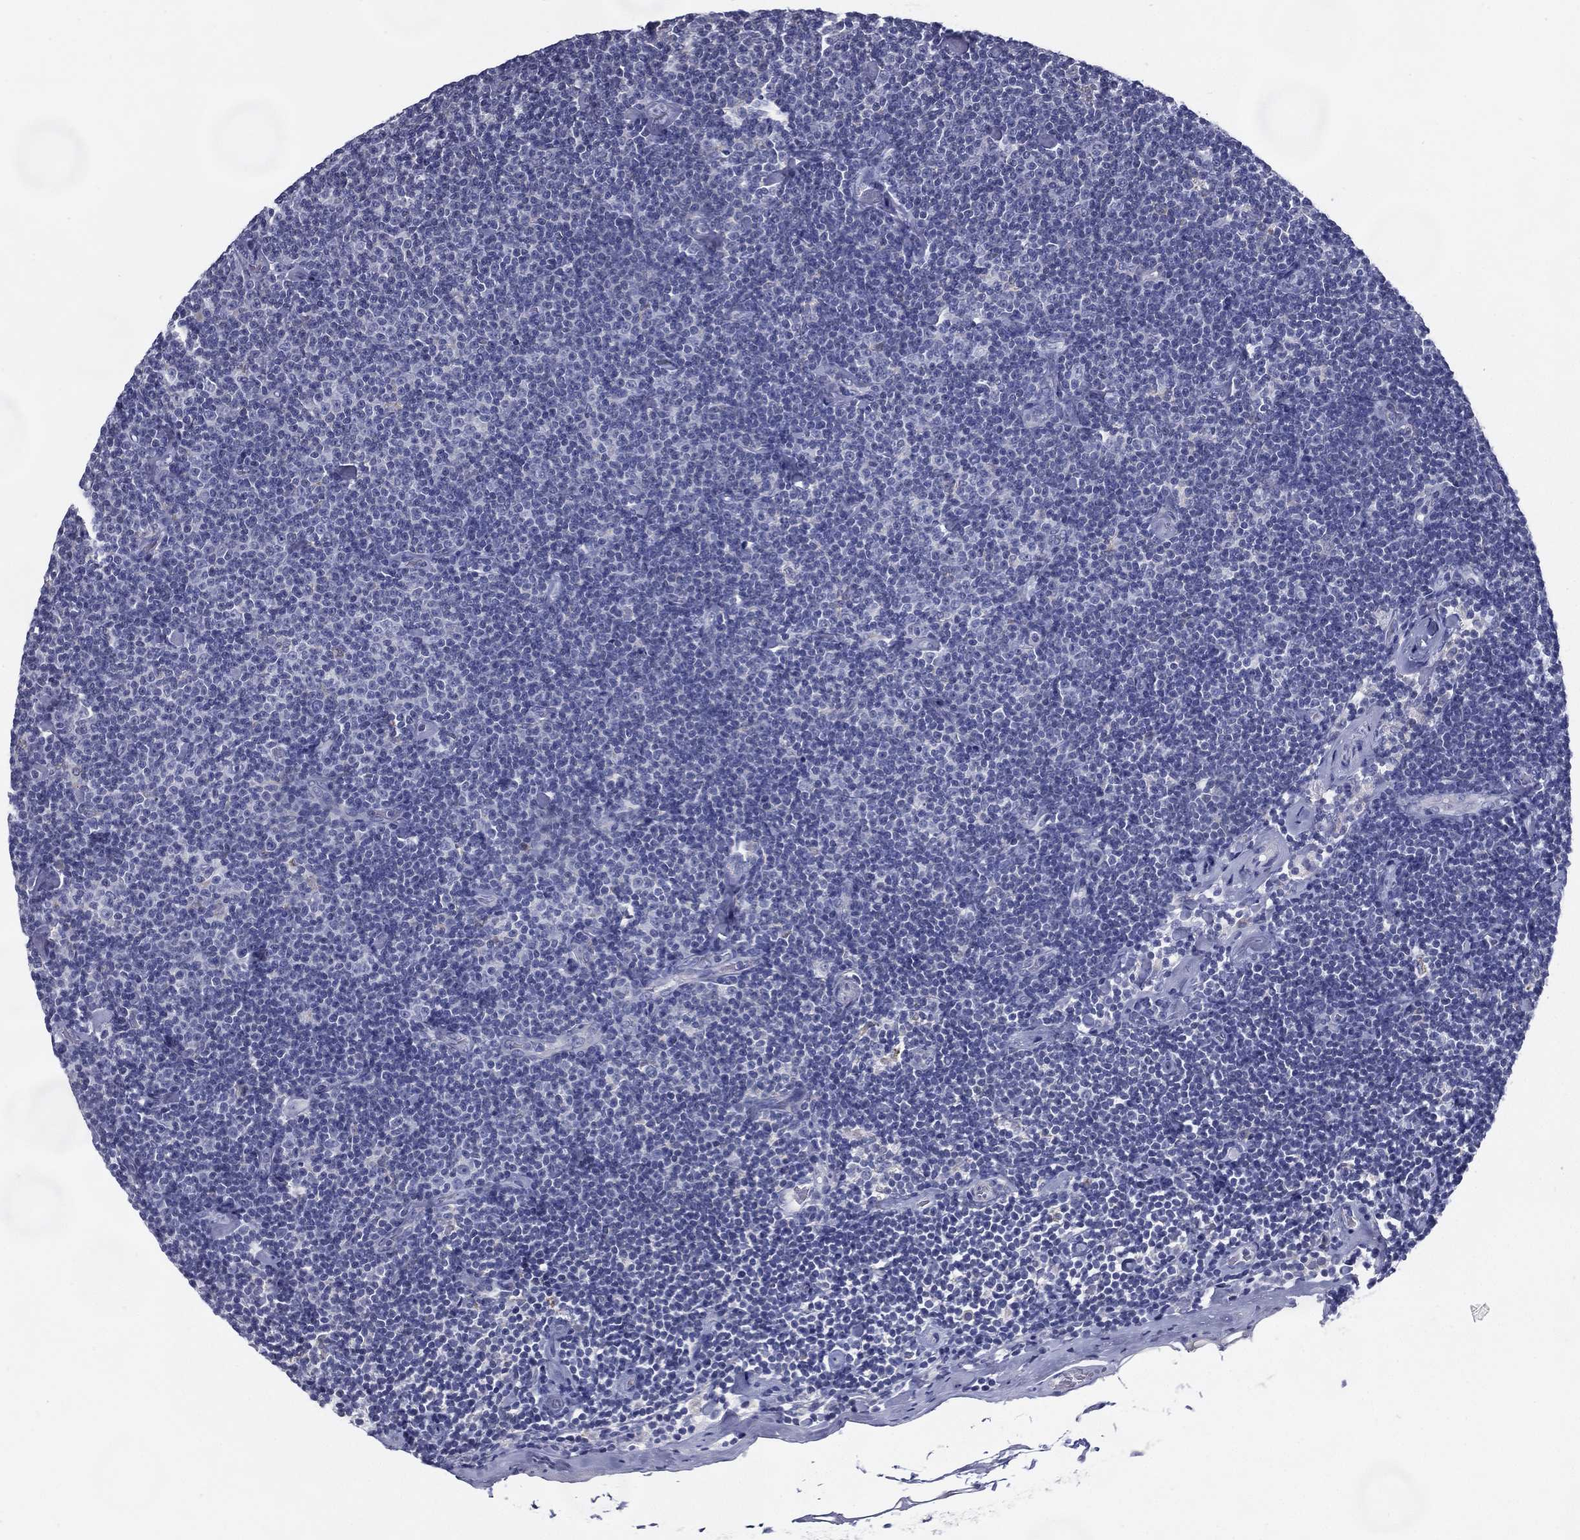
{"staining": {"intensity": "negative", "quantity": "none", "location": "none"}, "tissue": "lymphoma", "cell_type": "Tumor cells", "image_type": "cancer", "snomed": [{"axis": "morphology", "description": "Malignant lymphoma, non-Hodgkin's type, Low grade"}, {"axis": "topography", "description": "Lymph node"}], "caption": "Tumor cells are negative for brown protein staining in lymphoma.", "gene": "C19orf18", "patient": {"sex": "male", "age": 81}}